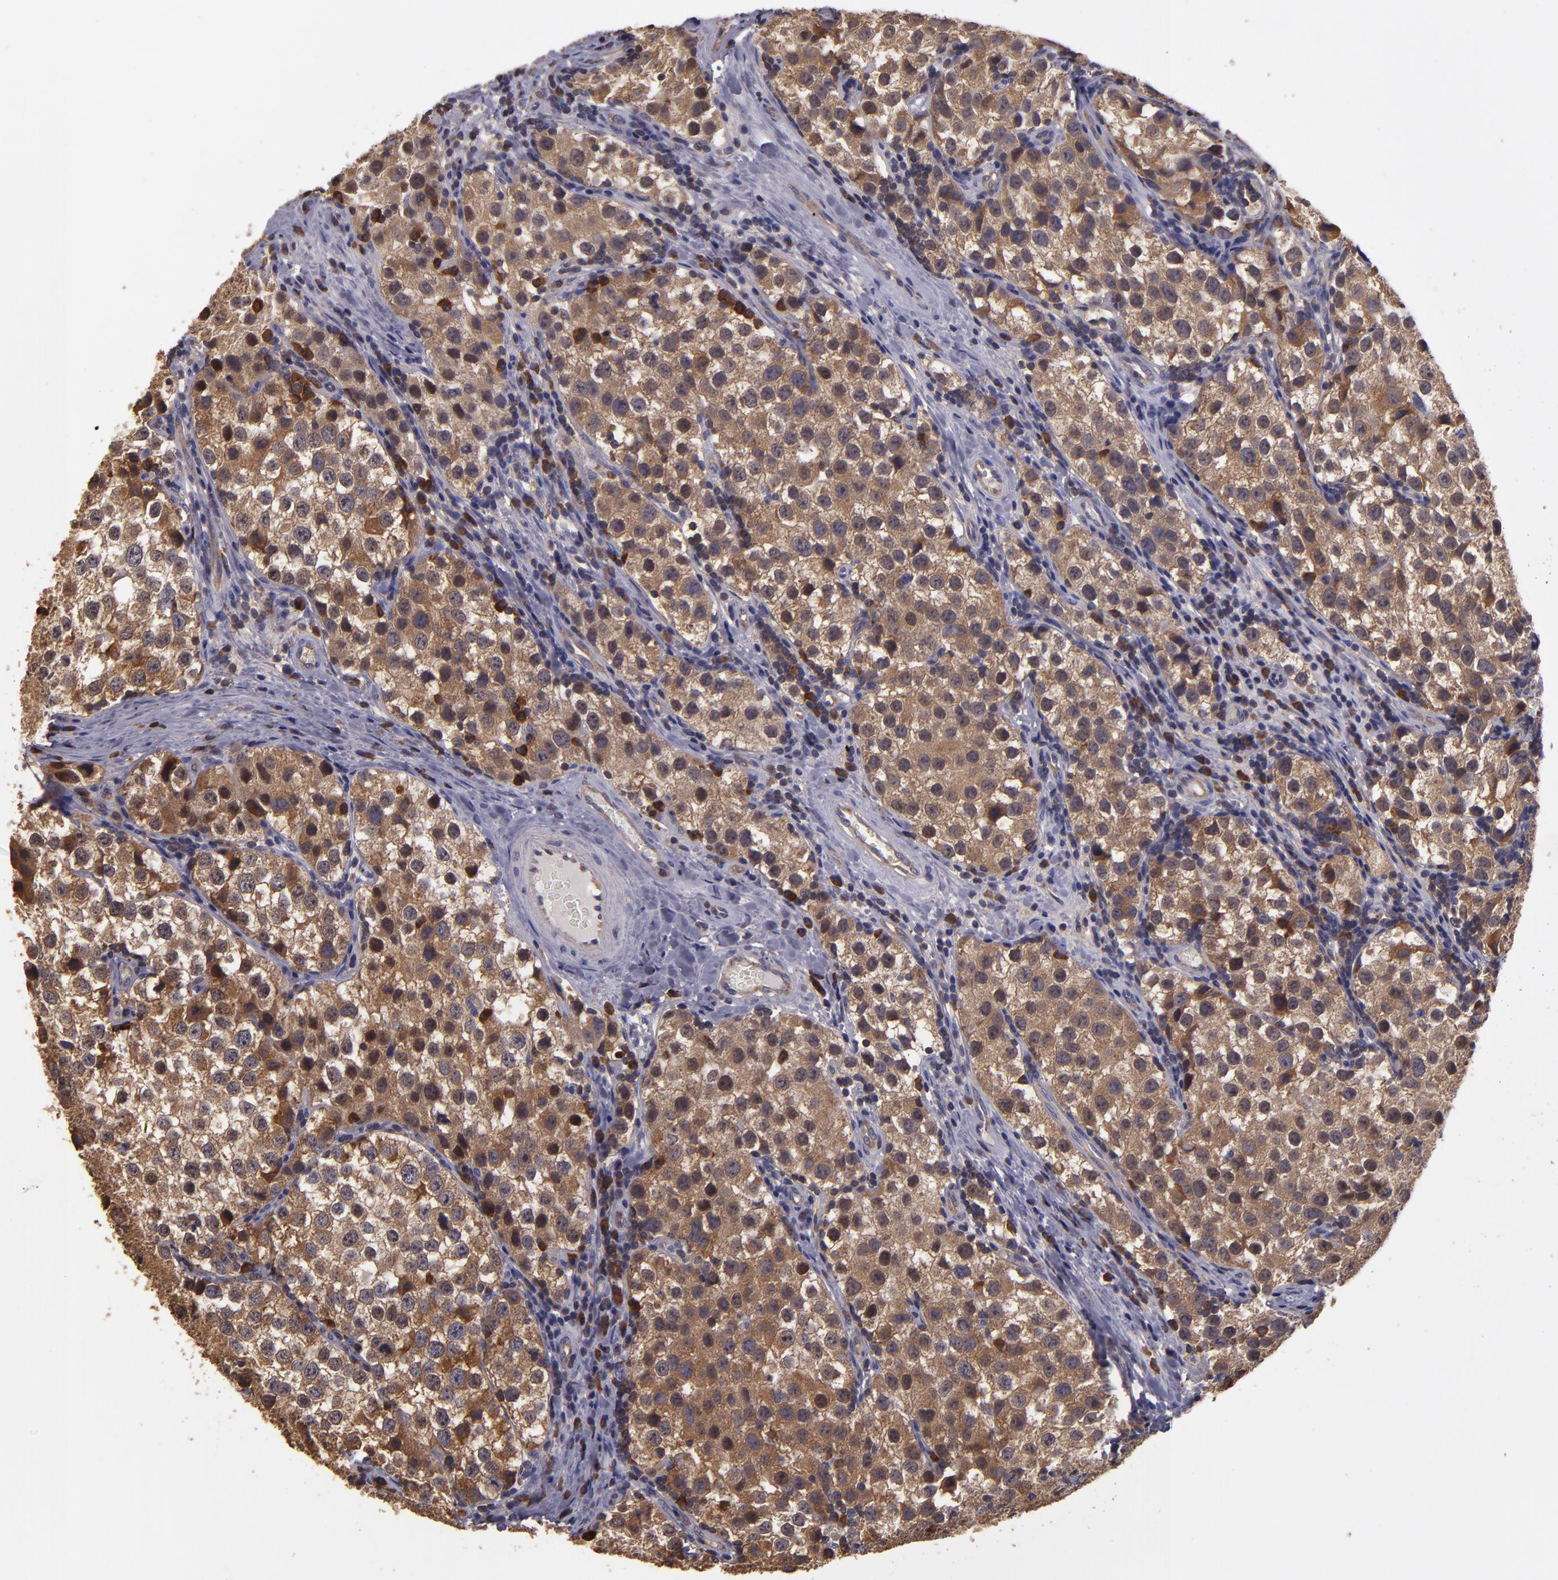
{"staining": {"intensity": "moderate", "quantity": ">75%", "location": "cytoplasmic/membranous,nuclear"}, "tissue": "testis cancer", "cell_type": "Tumor cells", "image_type": "cancer", "snomed": [{"axis": "morphology", "description": "Seminoma, NOS"}, {"axis": "topography", "description": "Testis"}], "caption": "Seminoma (testis) stained with DAB (3,3'-diaminobenzidine) IHC displays medium levels of moderate cytoplasmic/membranous and nuclear staining in approximately >75% of tumor cells. The protein of interest is stained brown, and the nuclei are stained in blue (DAB IHC with brightfield microscopy, high magnification).", "gene": "CARS1", "patient": {"sex": "male", "age": 39}}